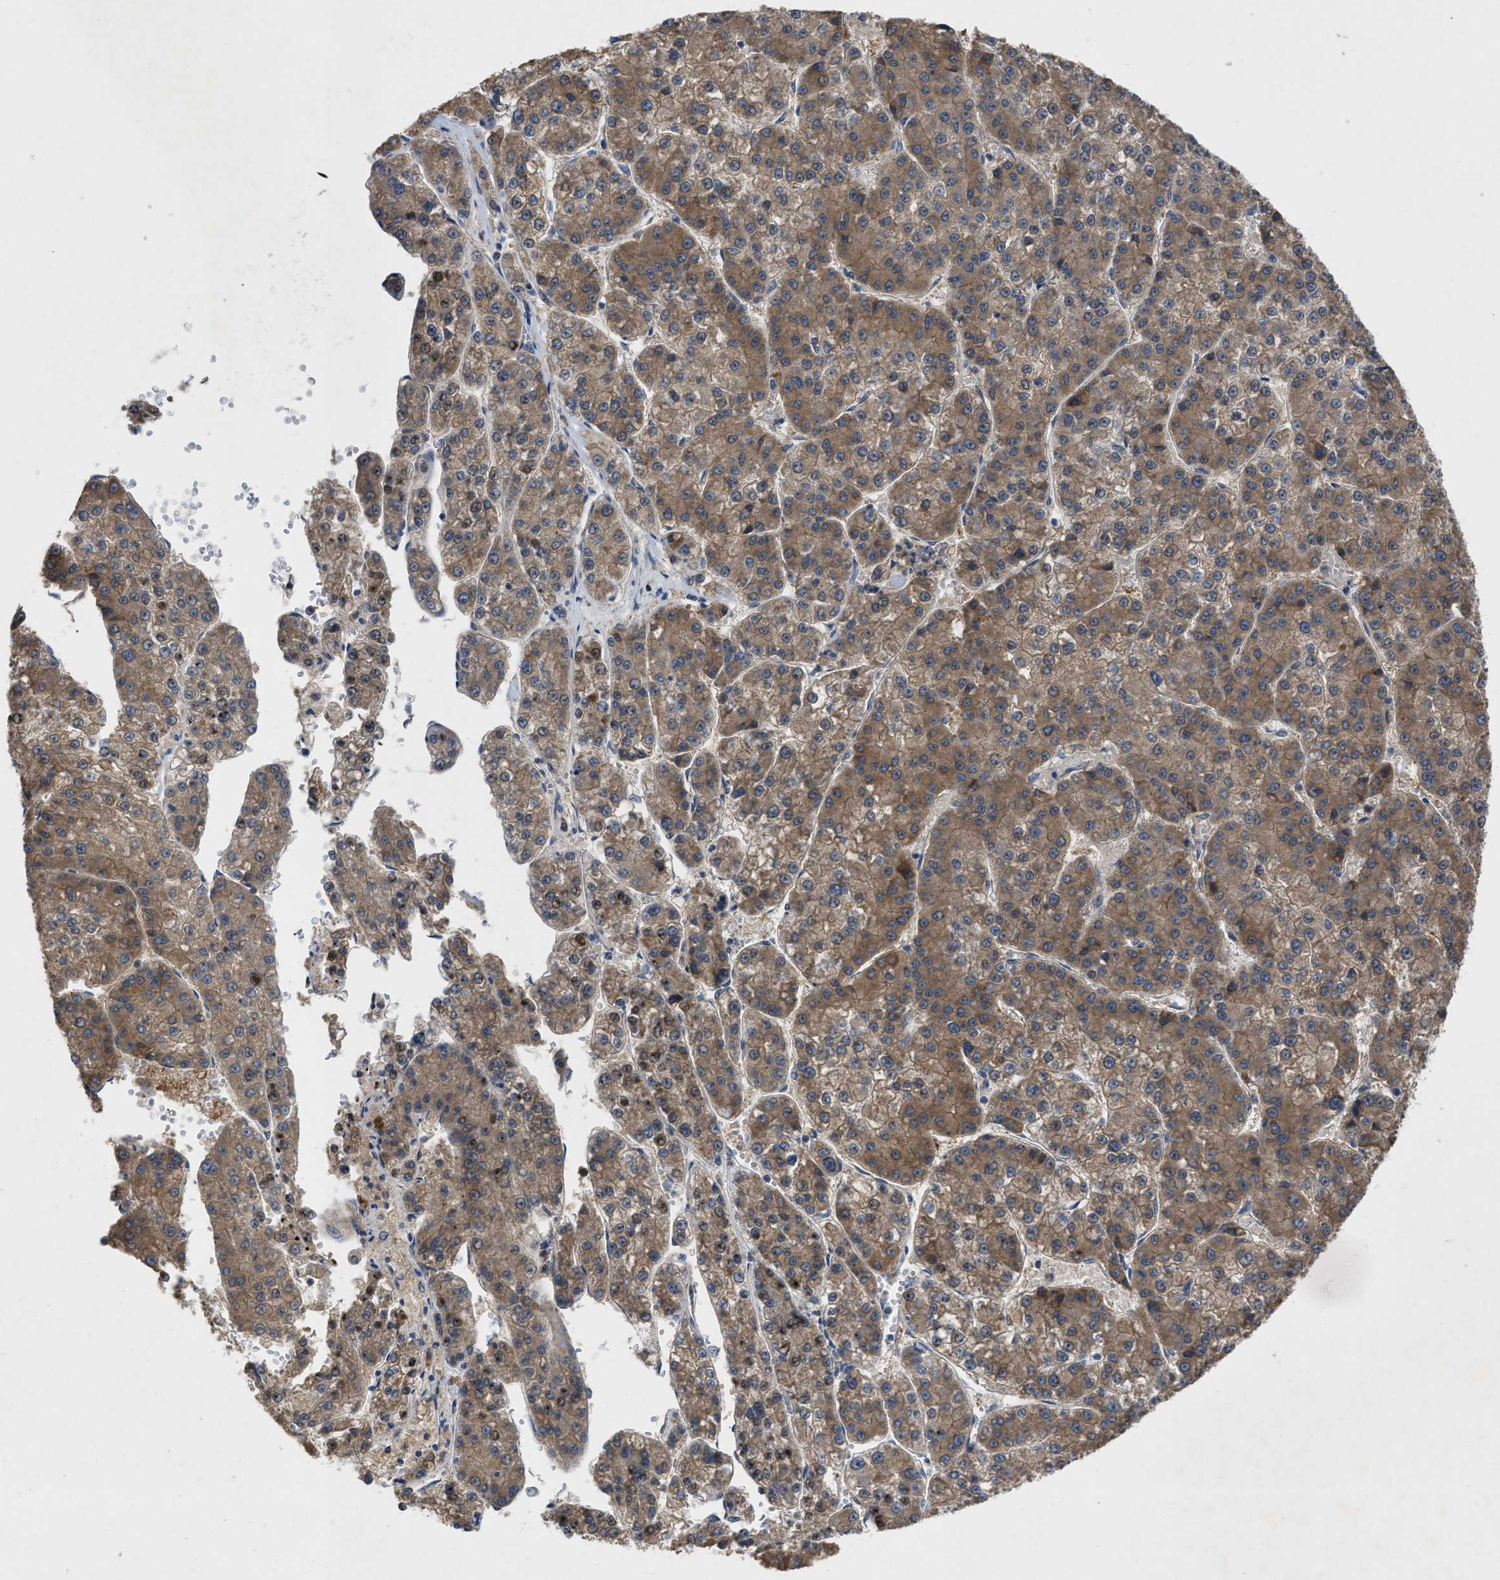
{"staining": {"intensity": "moderate", "quantity": ">75%", "location": "cytoplasmic/membranous"}, "tissue": "liver cancer", "cell_type": "Tumor cells", "image_type": "cancer", "snomed": [{"axis": "morphology", "description": "Carcinoma, Hepatocellular, NOS"}, {"axis": "topography", "description": "Liver"}], "caption": "Protein staining displays moderate cytoplasmic/membranous positivity in approximately >75% of tumor cells in liver cancer.", "gene": "TMEM131", "patient": {"sex": "female", "age": 73}}